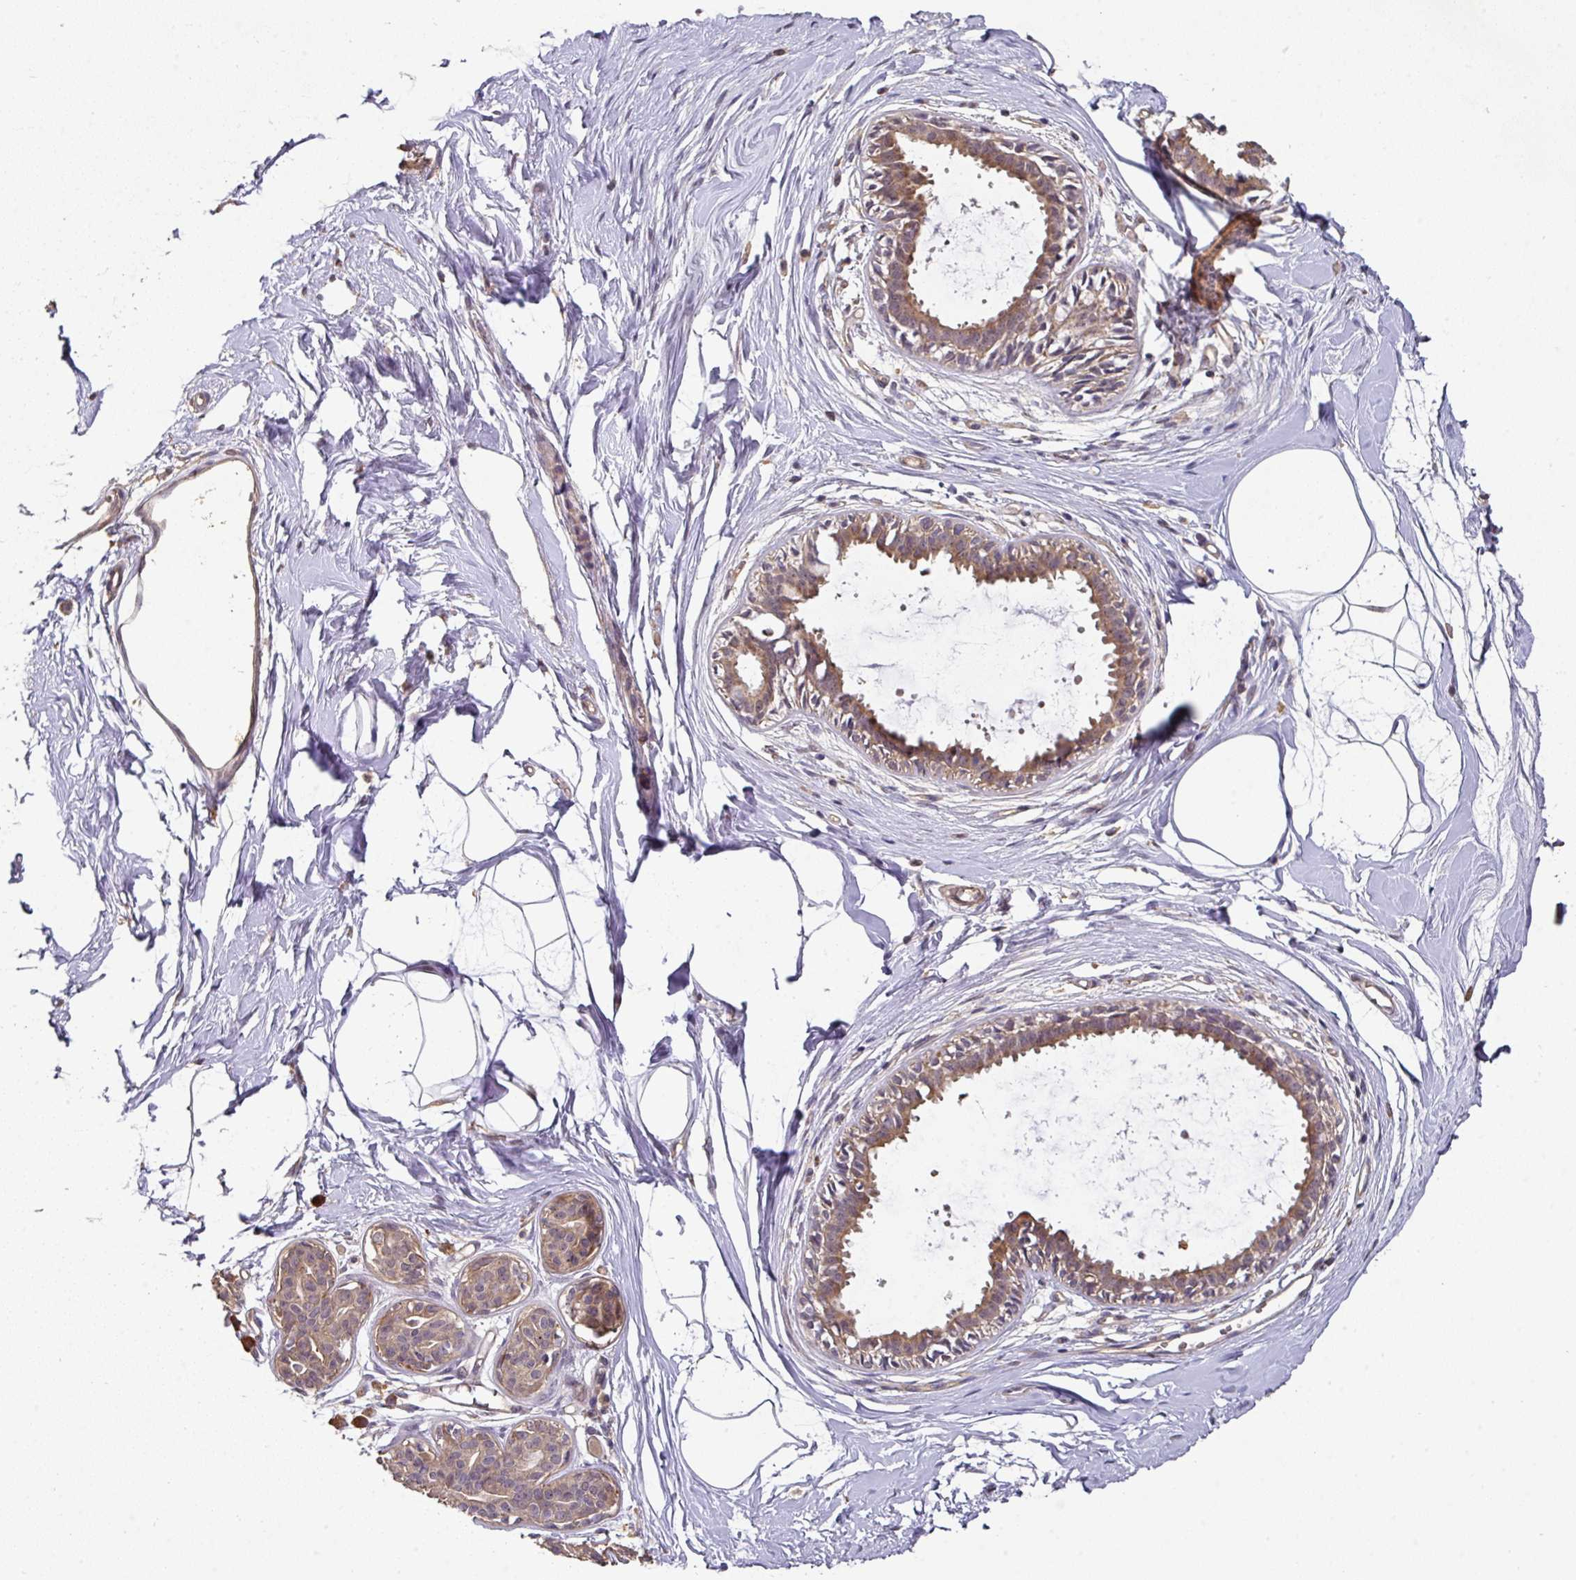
{"staining": {"intensity": "negative", "quantity": "none", "location": "none"}, "tissue": "breast", "cell_type": "Adipocytes", "image_type": "normal", "snomed": [{"axis": "morphology", "description": "Normal tissue, NOS"}, {"axis": "topography", "description": "Breast"}], "caption": "Immunohistochemistry (IHC) micrograph of unremarkable breast stained for a protein (brown), which exhibits no positivity in adipocytes. (DAB (3,3'-diaminobenzidine) immunohistochemistry (IHC), high magnification).", "gene": "ACVR2B", "patient": {"sex": "female", "age": 45}}